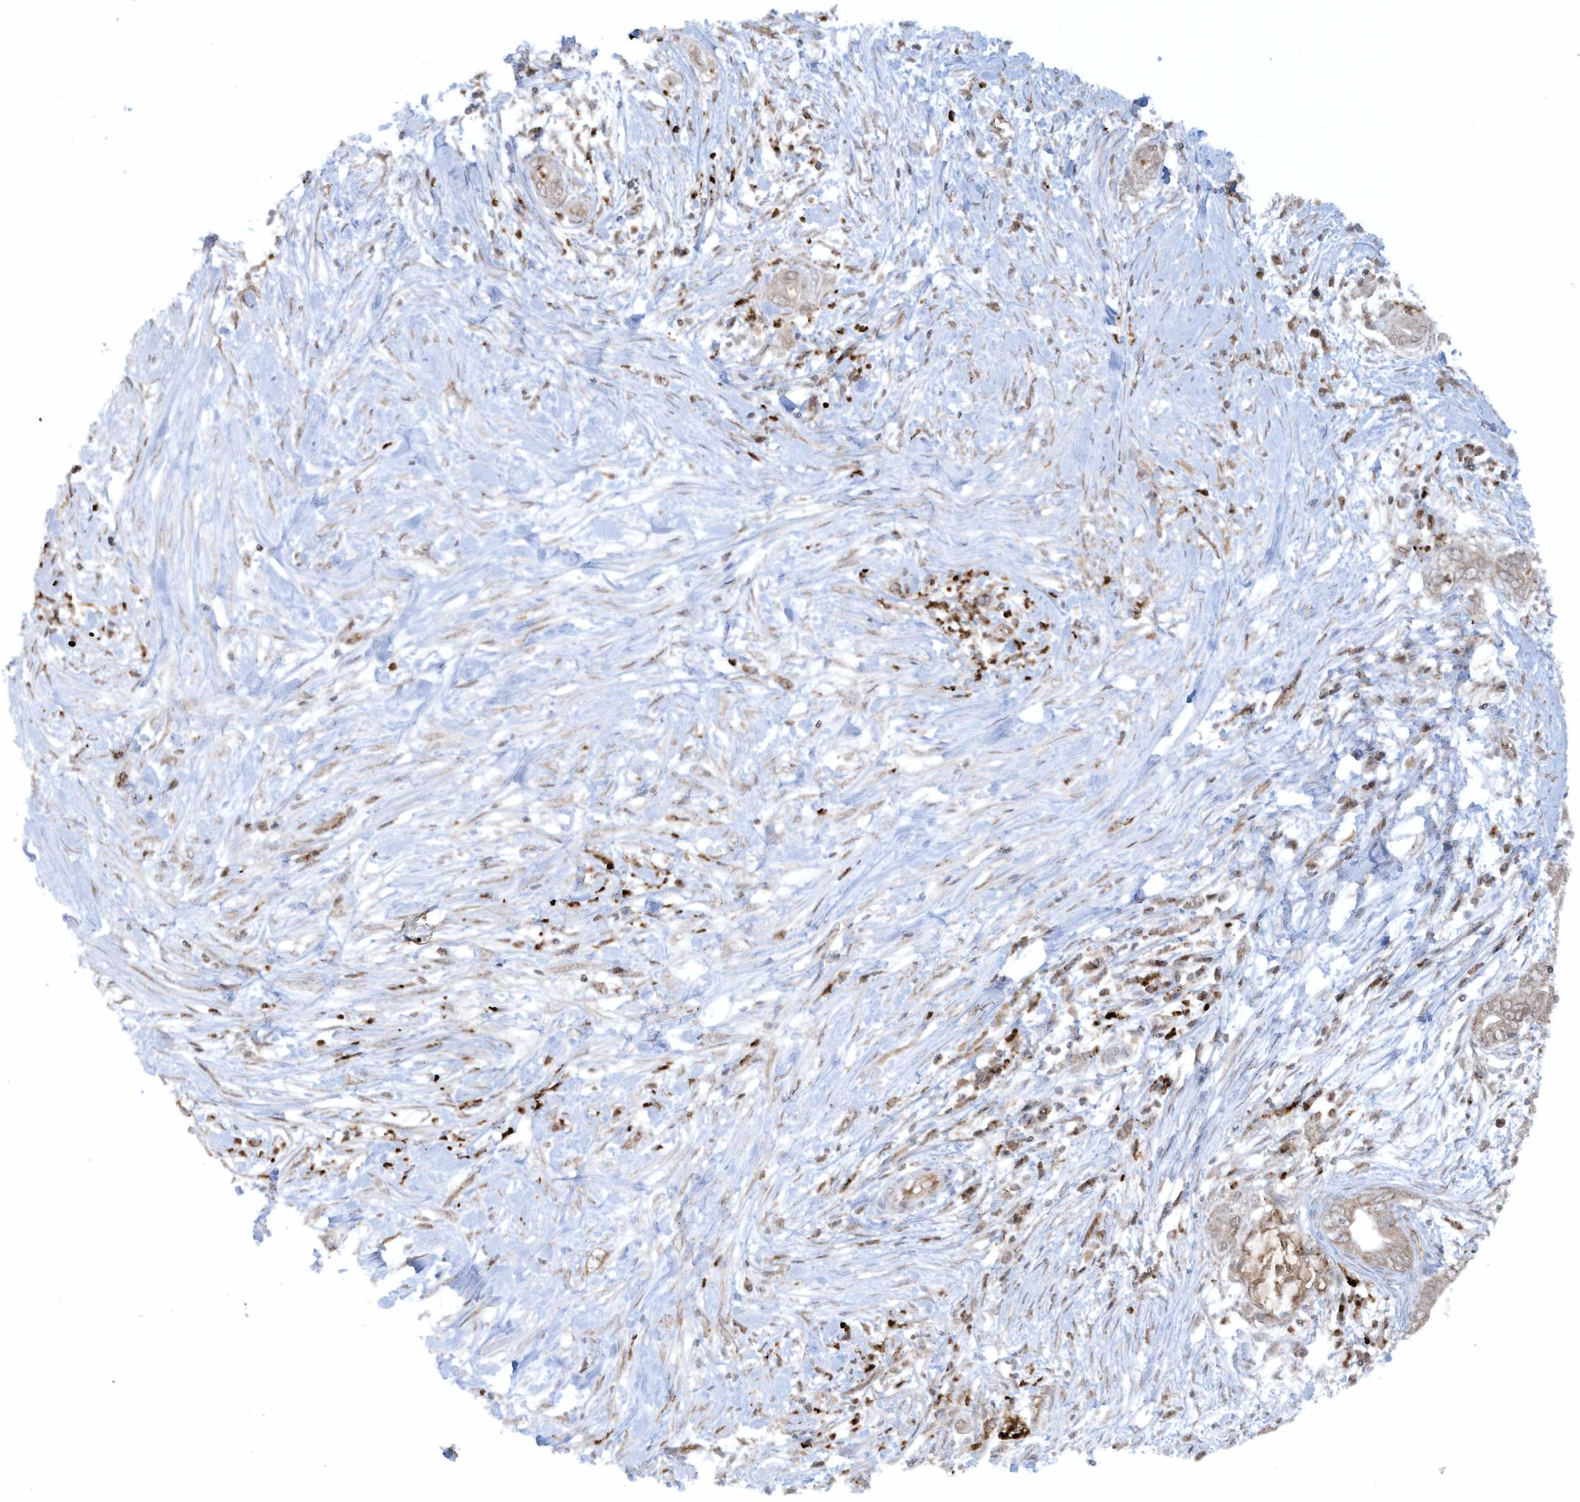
{"staining": {"intensity": "weak", "quantity": ">75%", "location": "cytoplasmic/membranous"}, "tissue": "pancreatic cancer", "cell_type": "Tumor cells", "image_type": "cancer", "snomed": [{"axis": "morphology", "description": "Adenocarcinoma, NOS"}, {"axis": "topography", "description": "Pancreas"}], "caption": "Tumor cells exhibit low levels of weak cytoplasmic/membranous staining in about >75% of cells in human pancreatic adenocarcinoma.", "gene": "CHRNA4", "patient": {"sex": "male", "age": 75}}